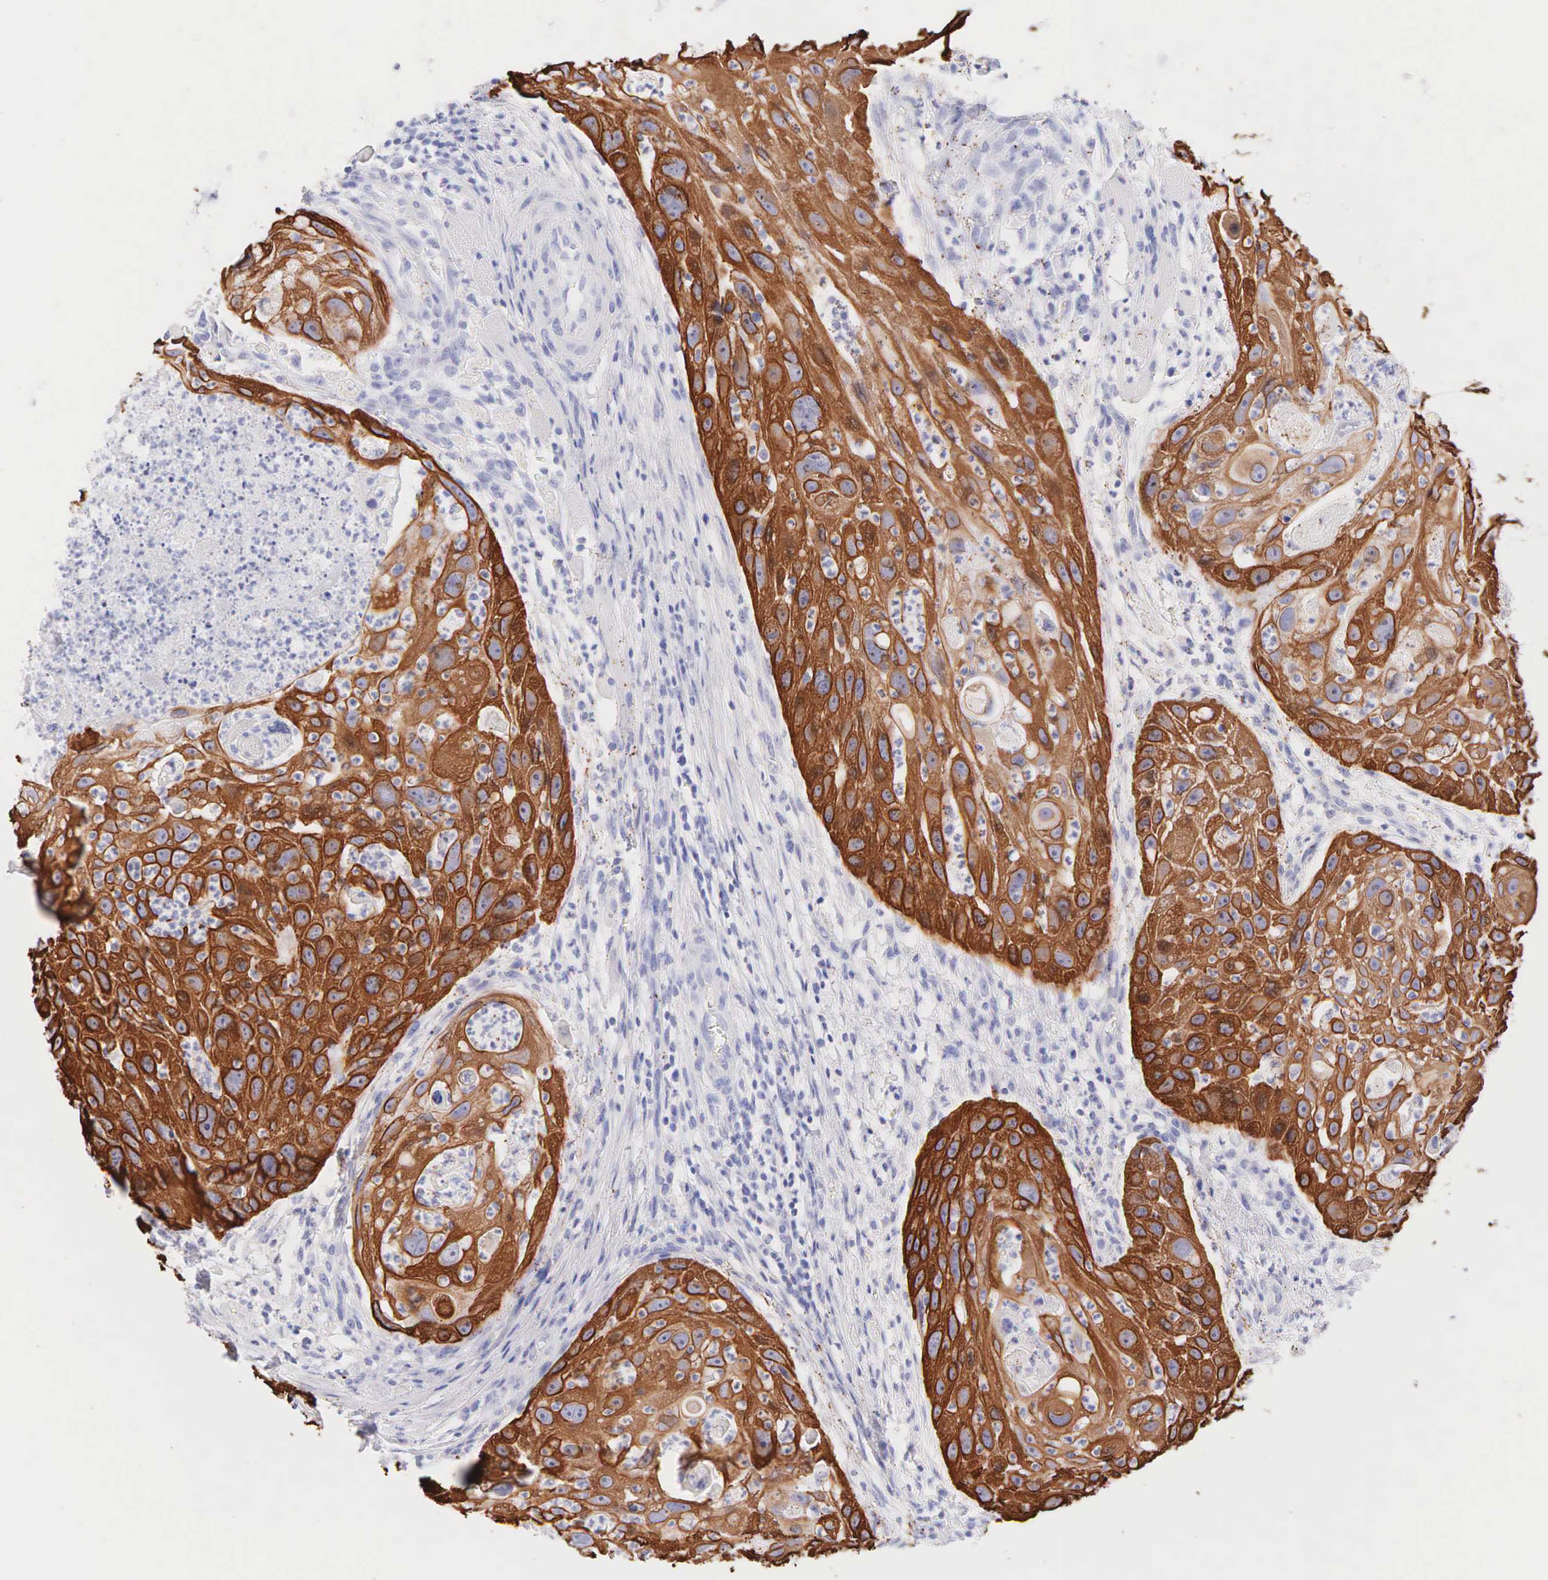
{"staining": {"intensity": "strong", "quantity": ">75%", "location": "cytoplasmic/membranous"}, "tissue": "head and neck cancer", "cell_type": "Tumor cells", "image_type": "cancer", "snomed": [{"axis": "morphology", "description": "Squamous cell carcinoma, NOS"}, {"axis": "topography", "description": "Head-Neck"}], "caption": "High-magnification brightfield microscopy of head and neck squamous cell carcinoma stained with DAB (brown) and counterstained with hematoxylin (blue). tumor cells exhibit strong cytoplasmic/membranous staining is present in approximately>75% of cells. The staining was performed using DAB (3,3'-diaminobenzidine), with brown indicating positive protein expression. Nuclei are stained blue with hematoxylin.", "gene": "KRT14", "patient": {"sex": "male", "age": 64}}